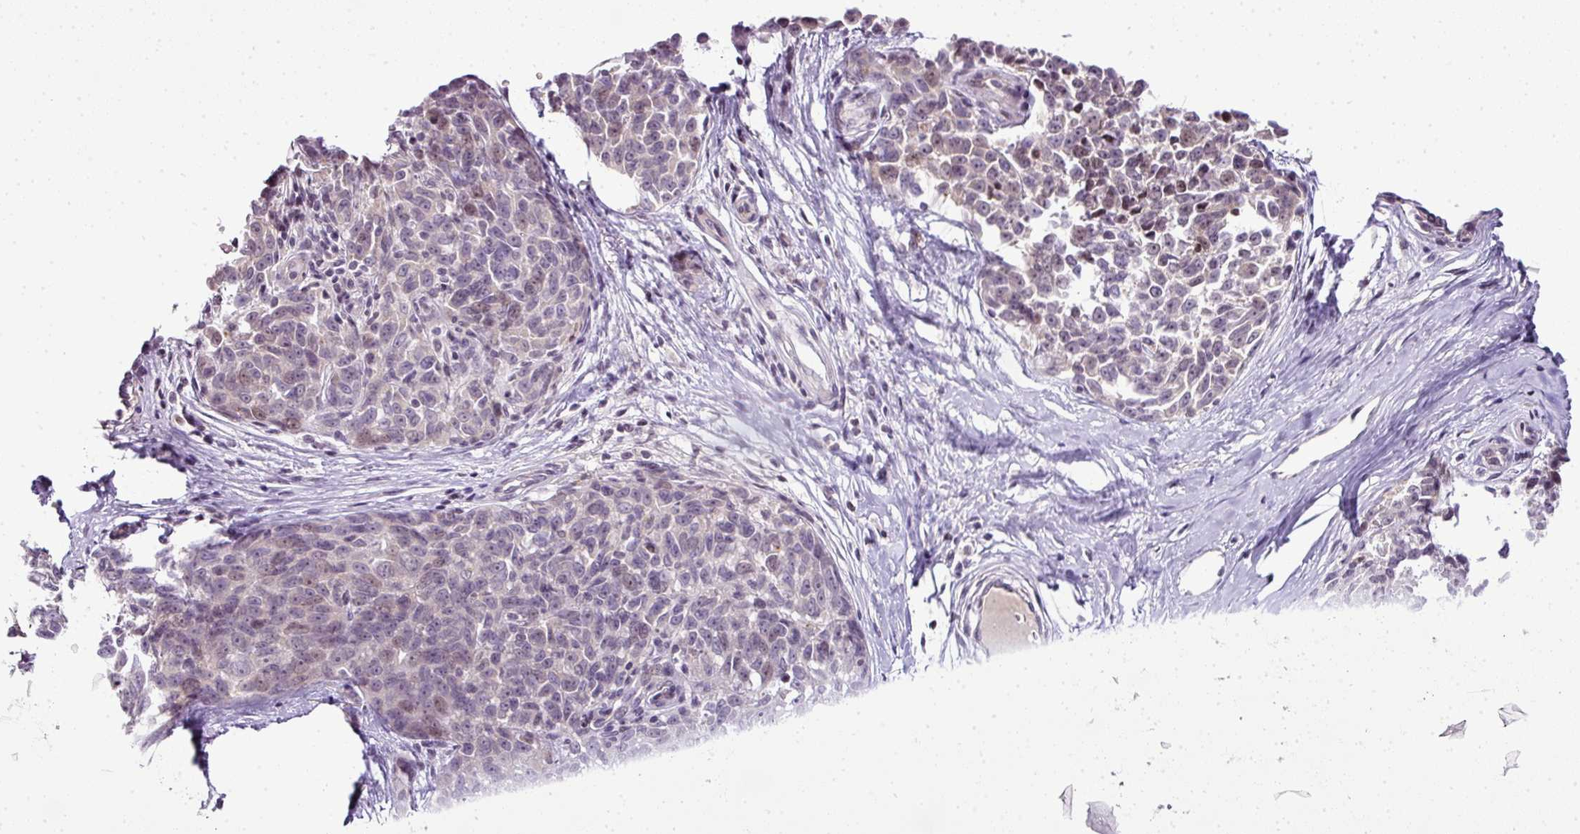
{"staining": {"intensity": "weak", "quantity": "25%-75%", "location": "nuclear"}, "tissue": "melanoma", "cell_type": "Tumor cells", "image_type": "cancer", "snomed": [{"axis": "morphology", "description": "Normal tissue, NOS"}, {"axis": "morphology", "description": "Malignant melanoma, NOS"}, {"axis": "topography", "description": "Skin"}], "caption": "Tumor cells show weak nuclear expression in approximately 25%-75% of cells in melanoma.", "gene": "TEX30", "patient": {"sex": "female", "age": 64}}